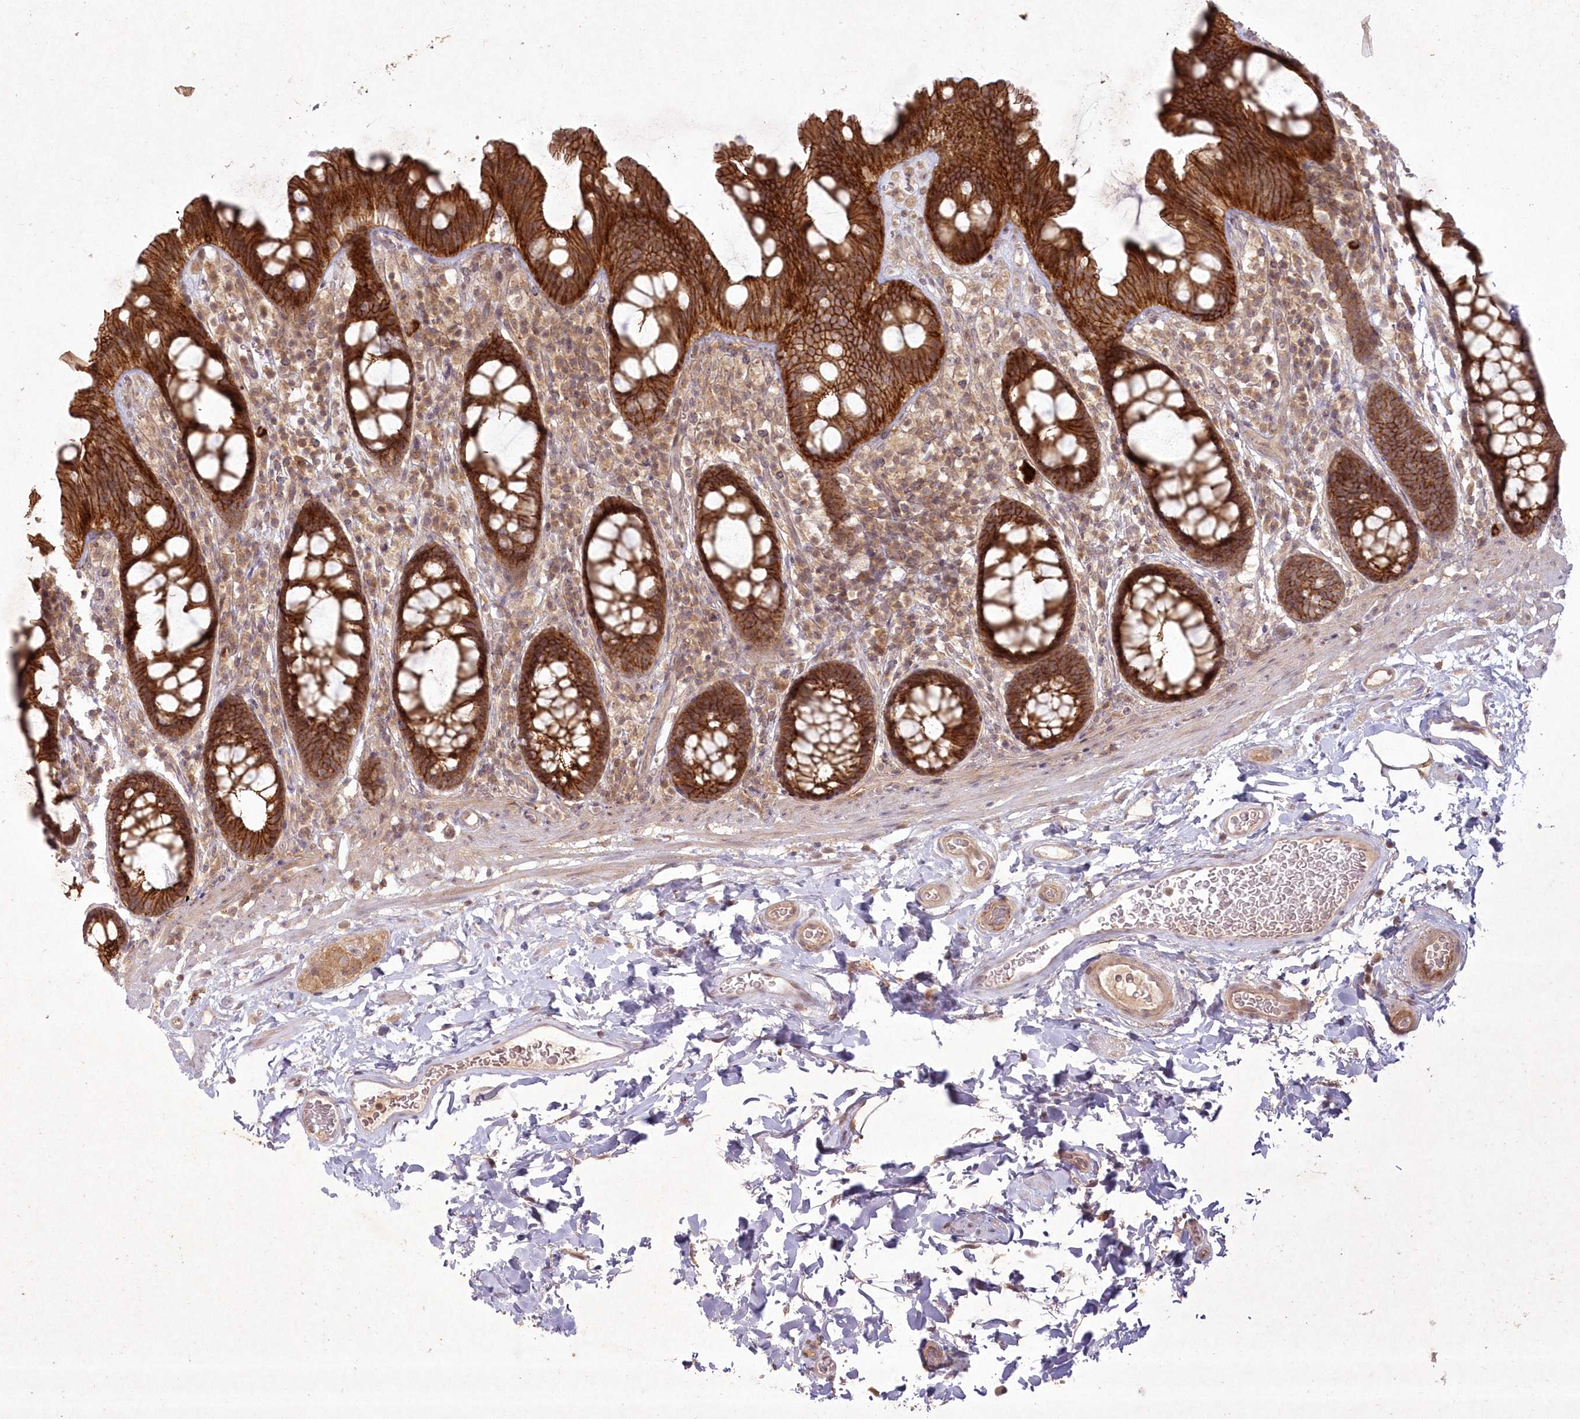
{"staining": {"intensity": "moderate", "quantity": ">75%", "location": "cytoplasmic/membranous"}, "tissue": "colon", "cell_type": "Endothelial cells", "image_type": "normal", "snomed": [{"axis": "morphology", "description": "Normal tissue, NOS"}, {"axis": "topography", "description": "Colon"}], "caption": "Immunohistochemistry staining of normal colon, which shows medium levels of moderate cytoplasmic/membranous positivity in approximately >75% of endothelial cells indicating moderate cytoplasmic/membranous protein expression. The staining was performed using DAB (3,3'-diaminobenzidine) (brown) for protein detection and nuclei were counterstained in hematoxylin (blue).", "gene": "TOGARAM2", "patient": {"sex": "female", "age": 80}}